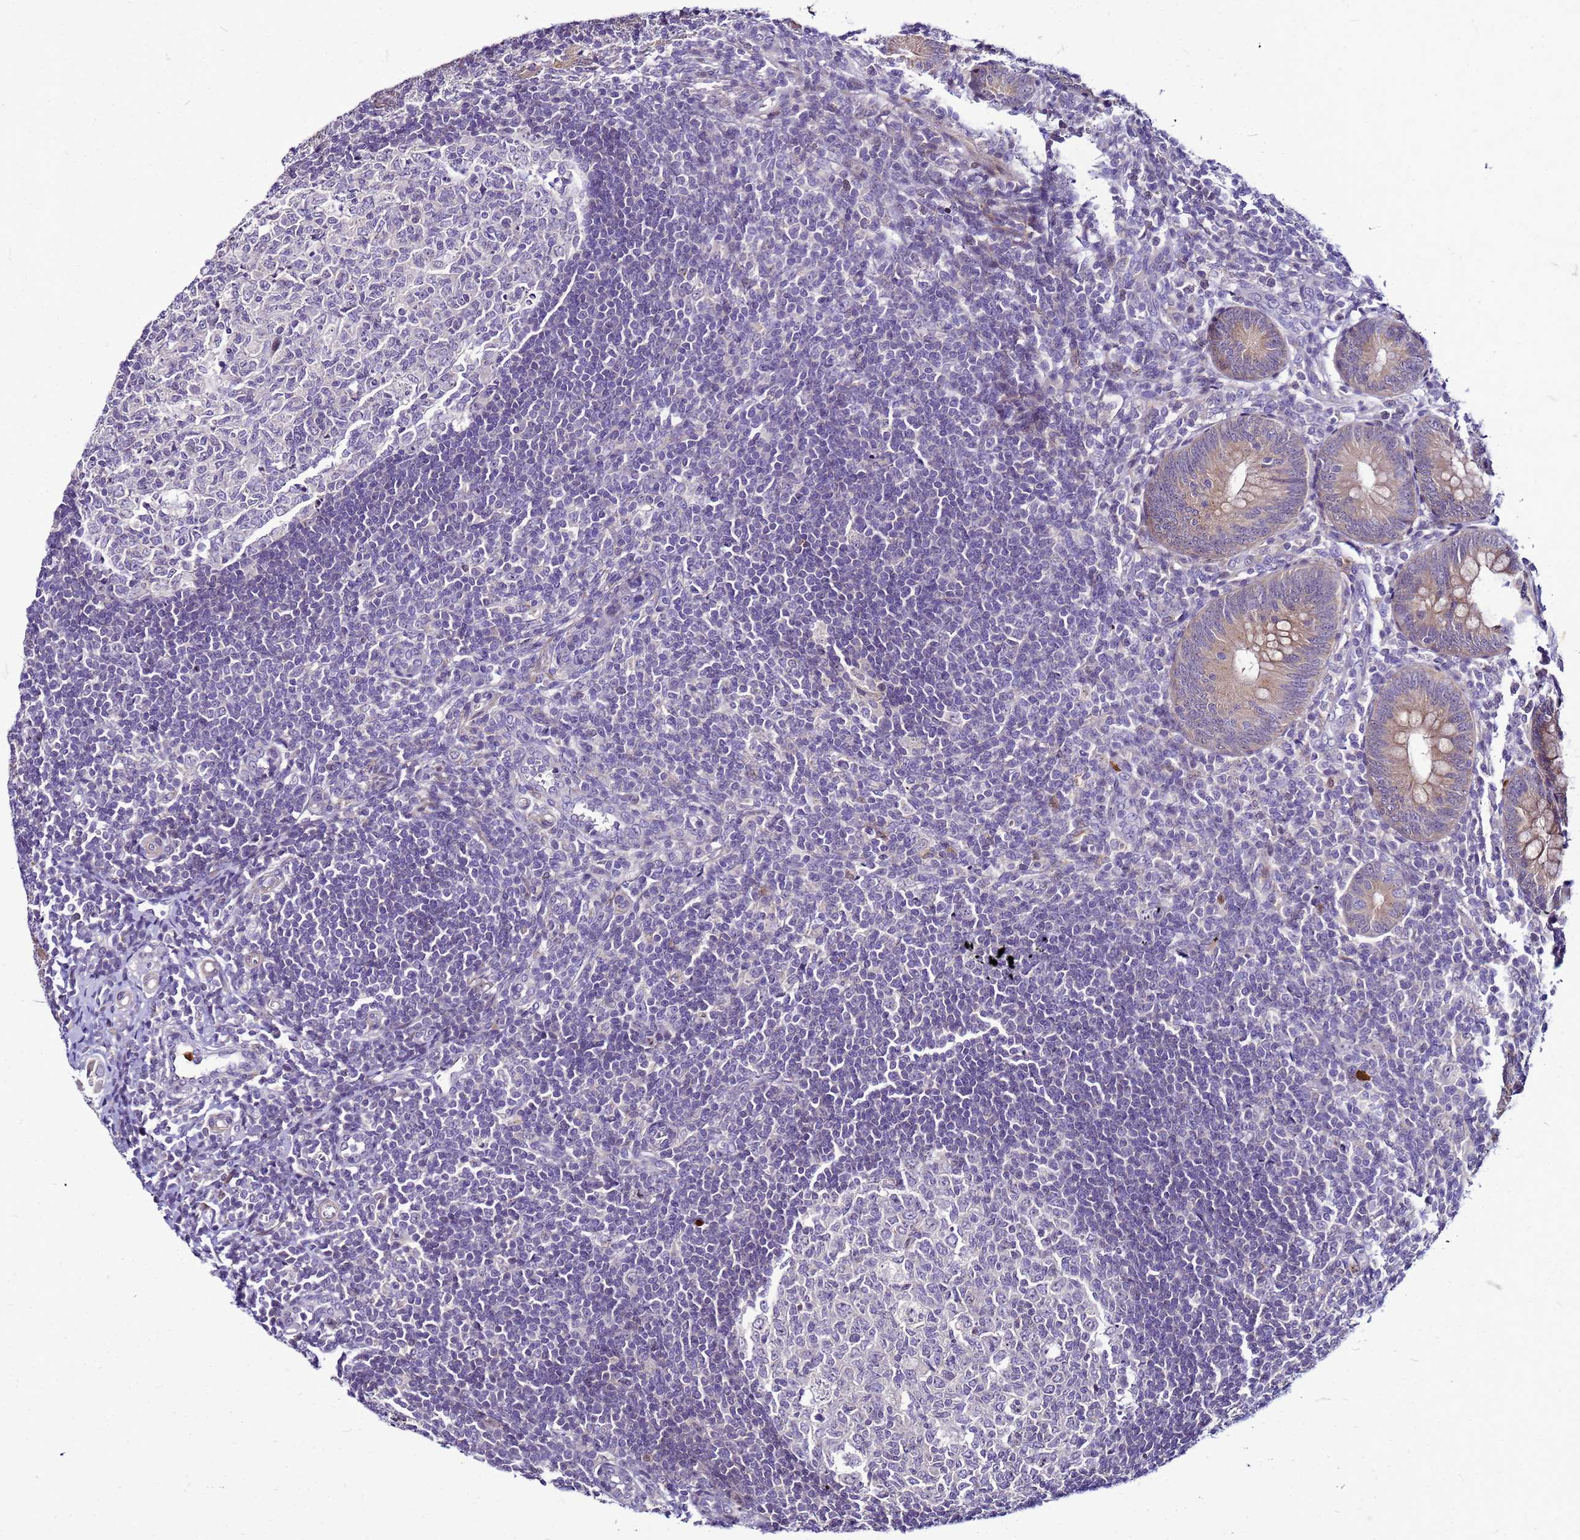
{"staining": {"intensity": "moderate", "quantity": ">75%", "location": "cytoplasmic/membranous"}, "tissue": "appendix", "cell_type": "Glandular cells", "image_type": "normal", "snomed": [{"axis": "morphology", "description": "Normal tissue, NOS"}, {"axis": "topography", "description": "Appendix"}], "caption": "Immunohistochemical staining of benign appendix reveals medium levels of moderate cytoplasmic/membranous staining in approximately >75% of glandular cells.", "gene": "VPS4B", "patient": {"sex": "male", "age": 14}}